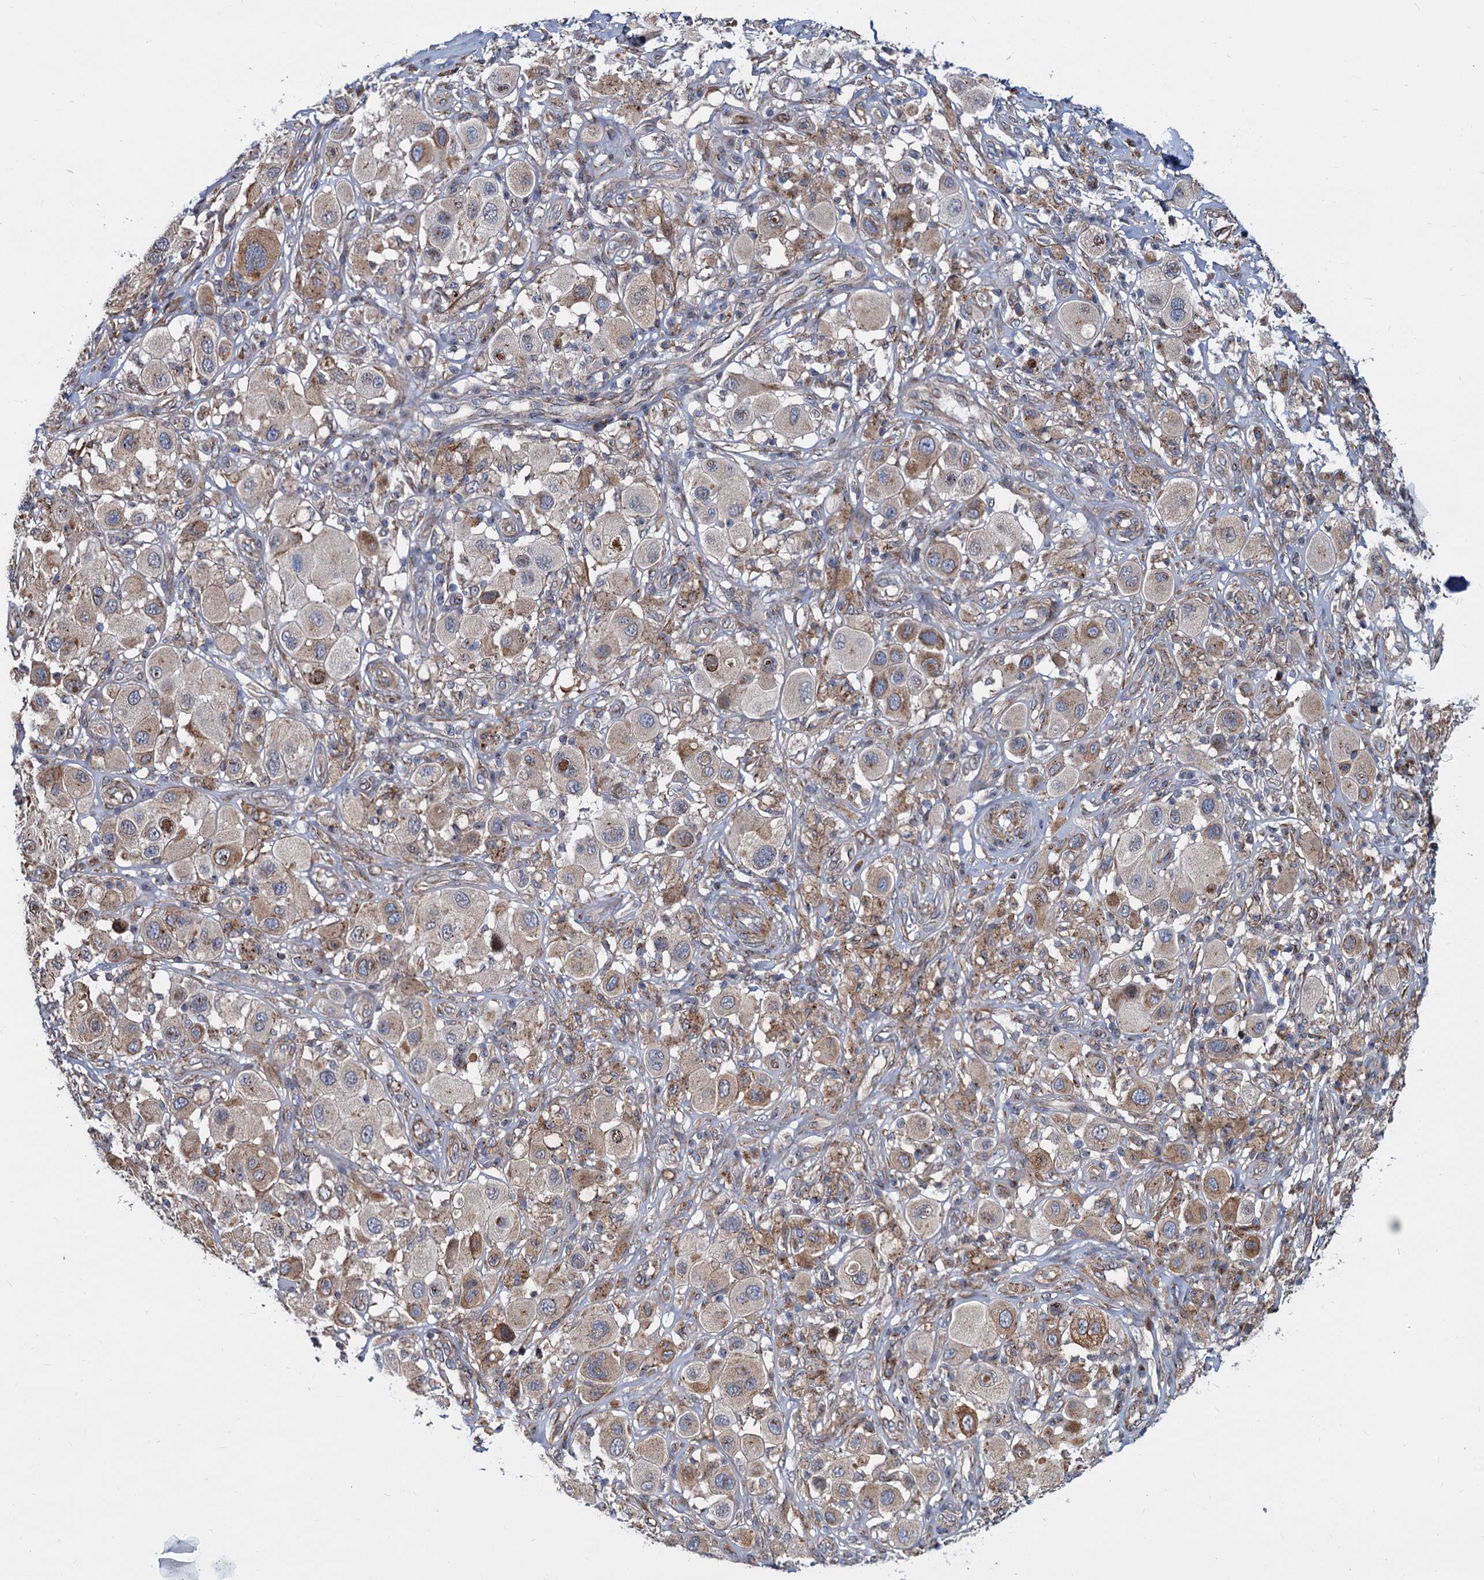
{"staining": {"intensity": "moderate", "quantity": "25%-75%", "location": "cytoplasmic/membranous"}, "tissue": "melanoma", "cell_type": "Tumor cells", "image_type": "cancer", "snomed": [{"axis": "morphology", "description": "Malignant melanoma, Metastatic site"}, {"axis": "topography", "description": "Skin"}], "caption": "This photomicrograph shows immunohistochemistry (IHC) staining of melanoma, with medium moderate cytoplasmic/membranous staining in about 25%-75% of tumor cells.", "gene": "PSEN1", "patient": {"sex": "male", "age": 41}}